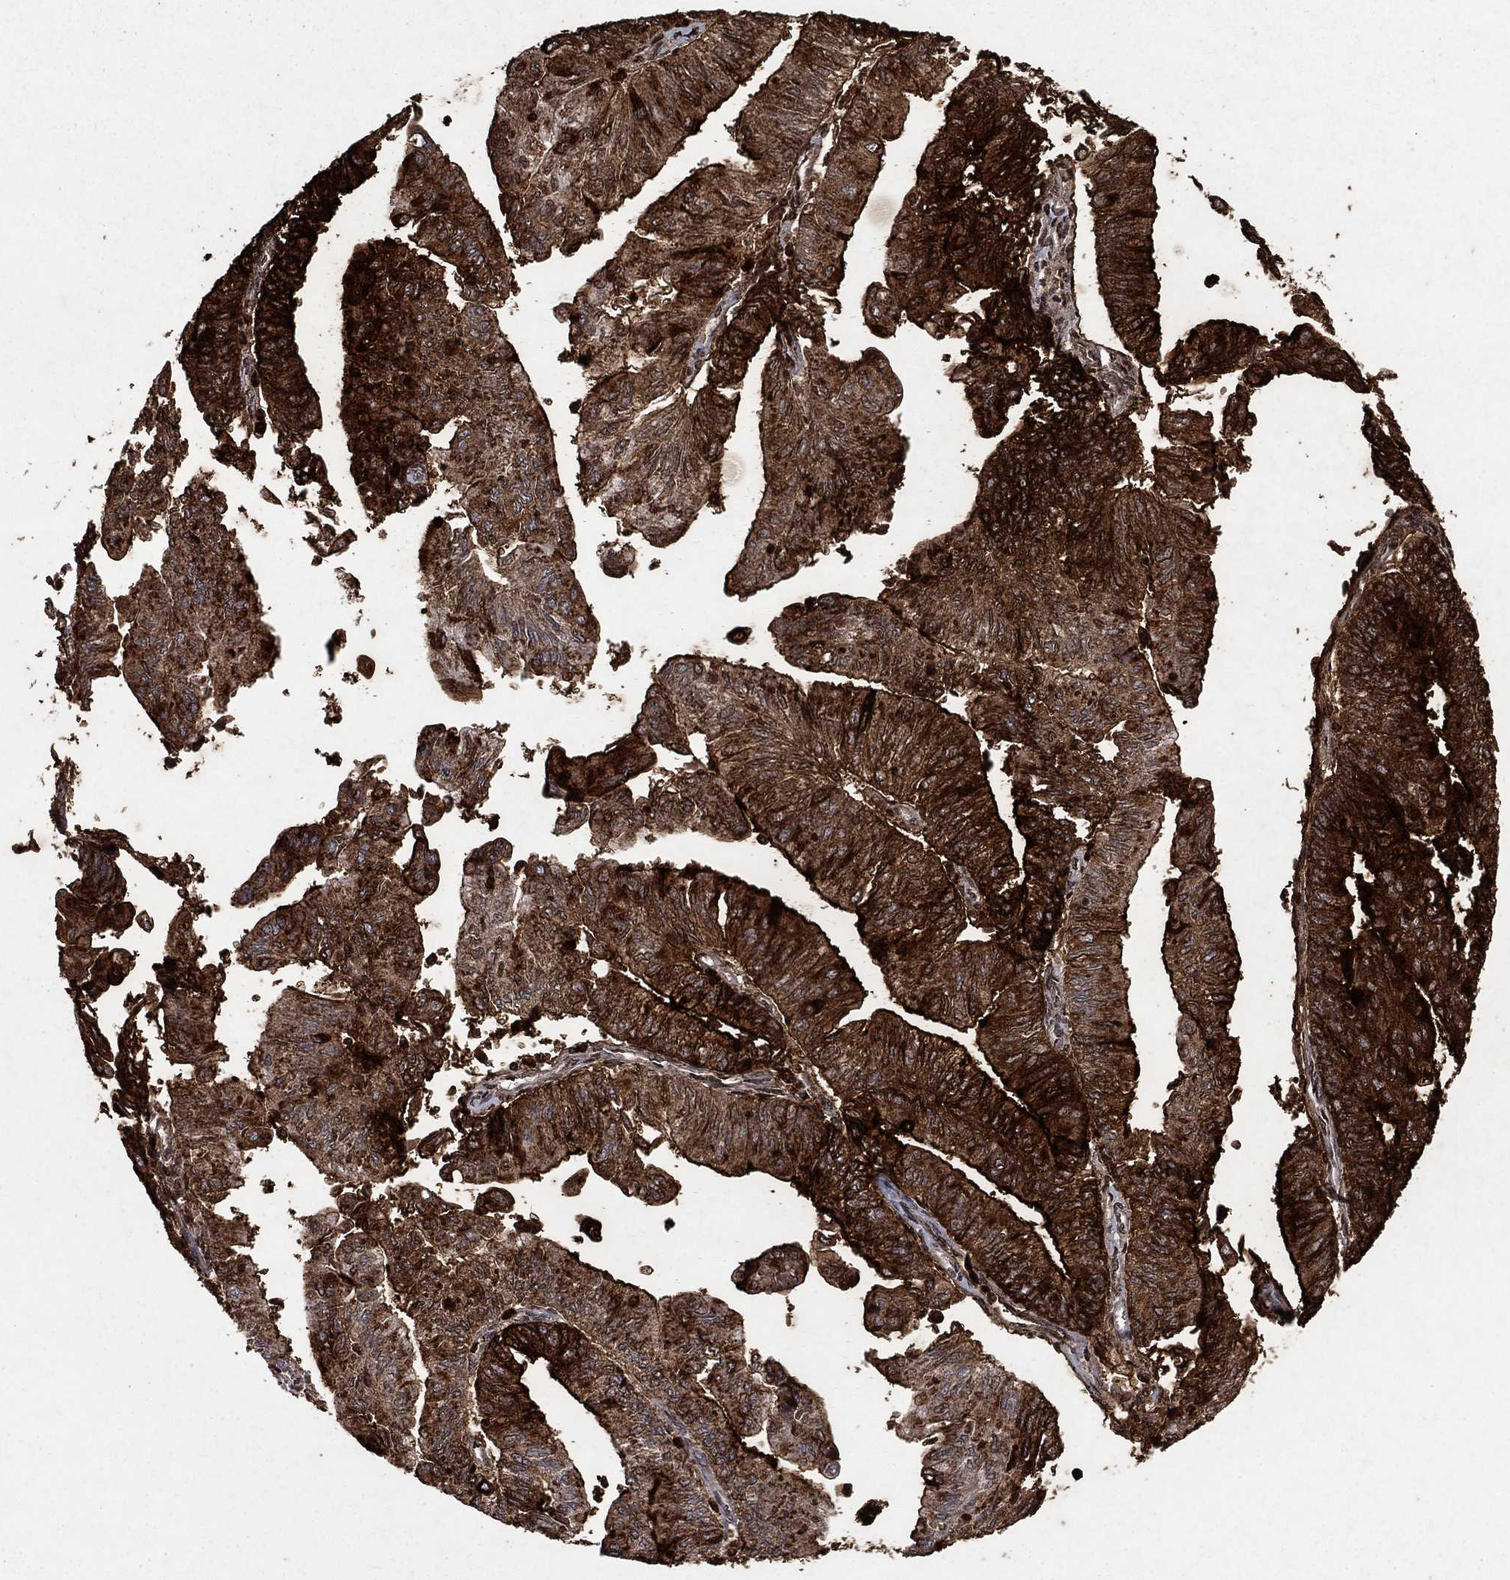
{"staining": {"intensity": "strong", "quantity": "25%-75%", "location": "cytoplasmic/membranous"}, "tissue": "endometrial cancer", "cell_type": "Tumor cells", "image_type": "cancer", "snomed": [{"axis": "morphology", "description": "Adenocarcinoma, NOS"}, {"axis": "topography", "description": "Endometrium"}], "caption": "There is high levels of strong cytoplasmic/membranous expression in tumor cells of endometrial cancer, as demonstrated by immunohistochemical staining (brown color).", "gene": "CD24", "patient": {"sex": "female", "age": 59}}